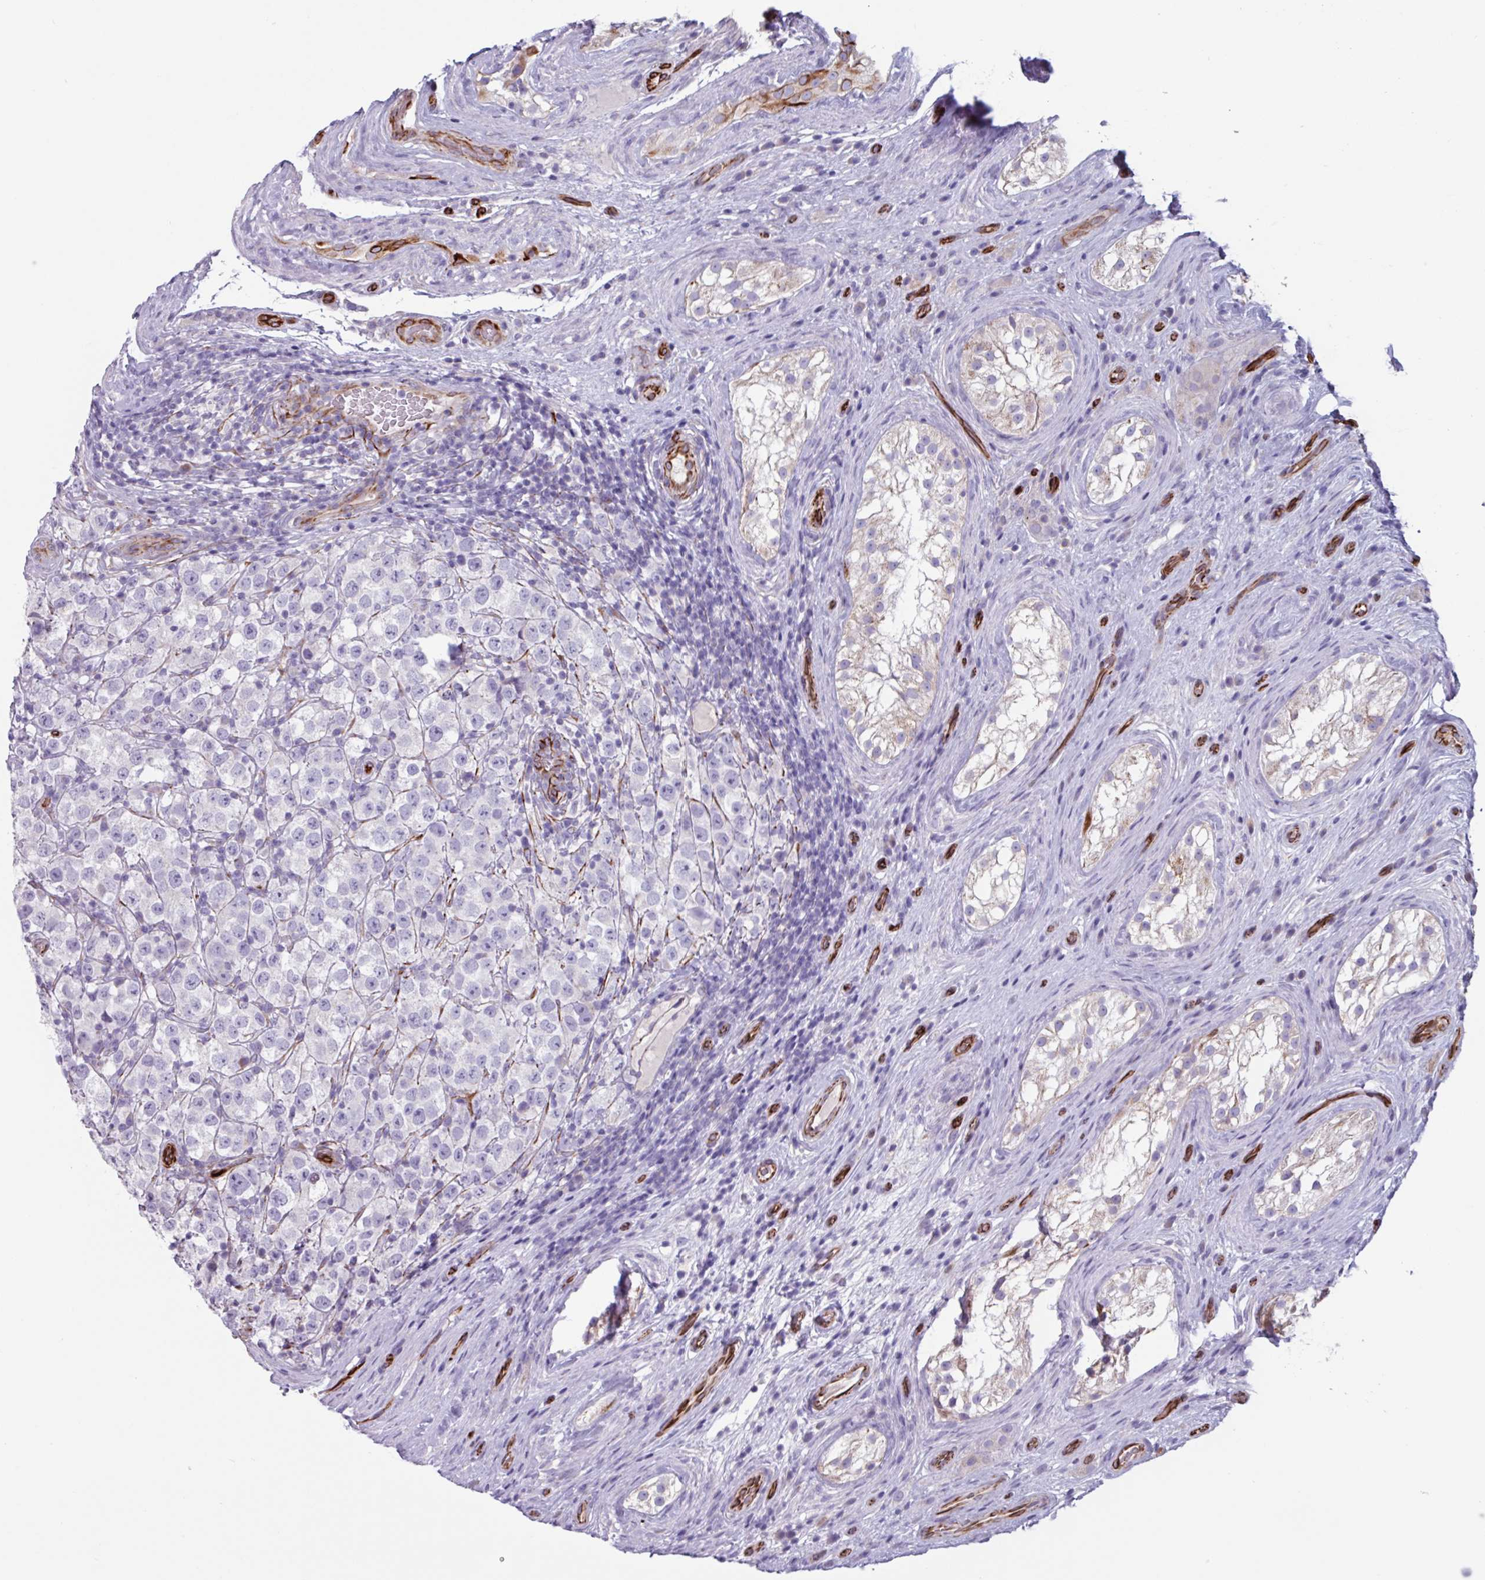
{"staining": {"intensity": "negative", "quantity": "none", "location": "none"}, "tissue": "testis cancer", "cell_type": "Tumor cells", "image_type": "cancer", "snomed": [{"axis": "morphology", "description": "Seminoma, NOS"}, {"axis": "morphology", "description": "Carcinoma, Embryonal, NOS"}, {"axis": "topography", "description": "Testis"}], "caption": "Immunohistochemistry (IHC) histopathology image of human testis cancer (embryonal carcinoma) stained for a protein (brown), which displays no staining in tumor cells. (Immunohistochemistry, brightfield microscopy, high magnification).", "gene": "BTD", "patient": {"sex": "male", "age": 41}}